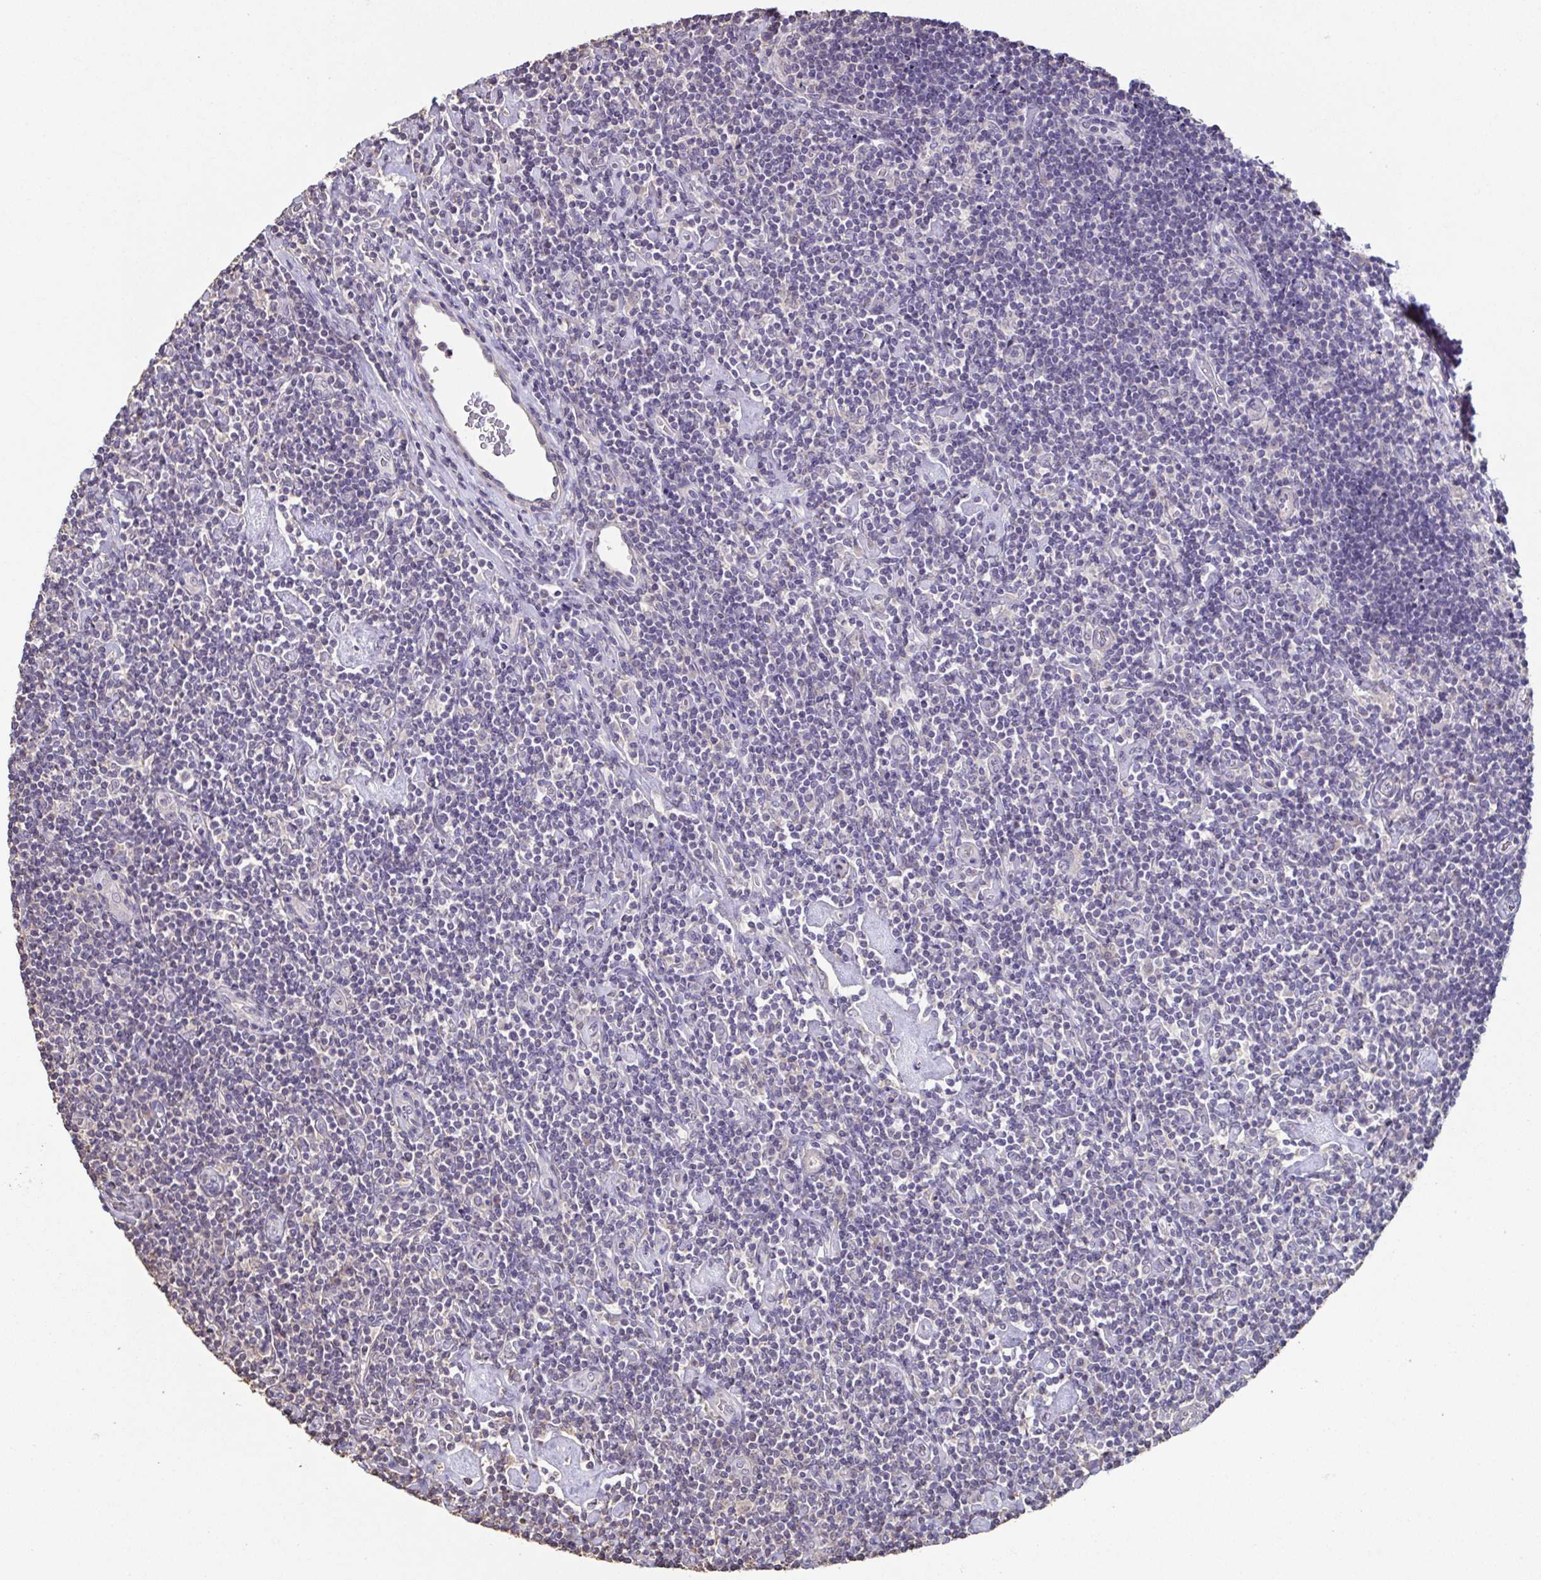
{"staining": {"intensity": "negative", "quantity": "none", "location": "none"}, "tissue": "lymphoma", "cell_type": "Tumor cells", "image_type": "cancer", "snomed": [{"axis": "morphology", "description": "Hodgkin's disease, NOS"}, {"axis": "topography", "description": "Lymph node"}], "caption": "Human Hodgkin's disease stained for a protein using immunohistochemistry reveals no expression in tumor cells.", "gene": "ACTRT2", "patient": {"sex": "male", "age": 40}}